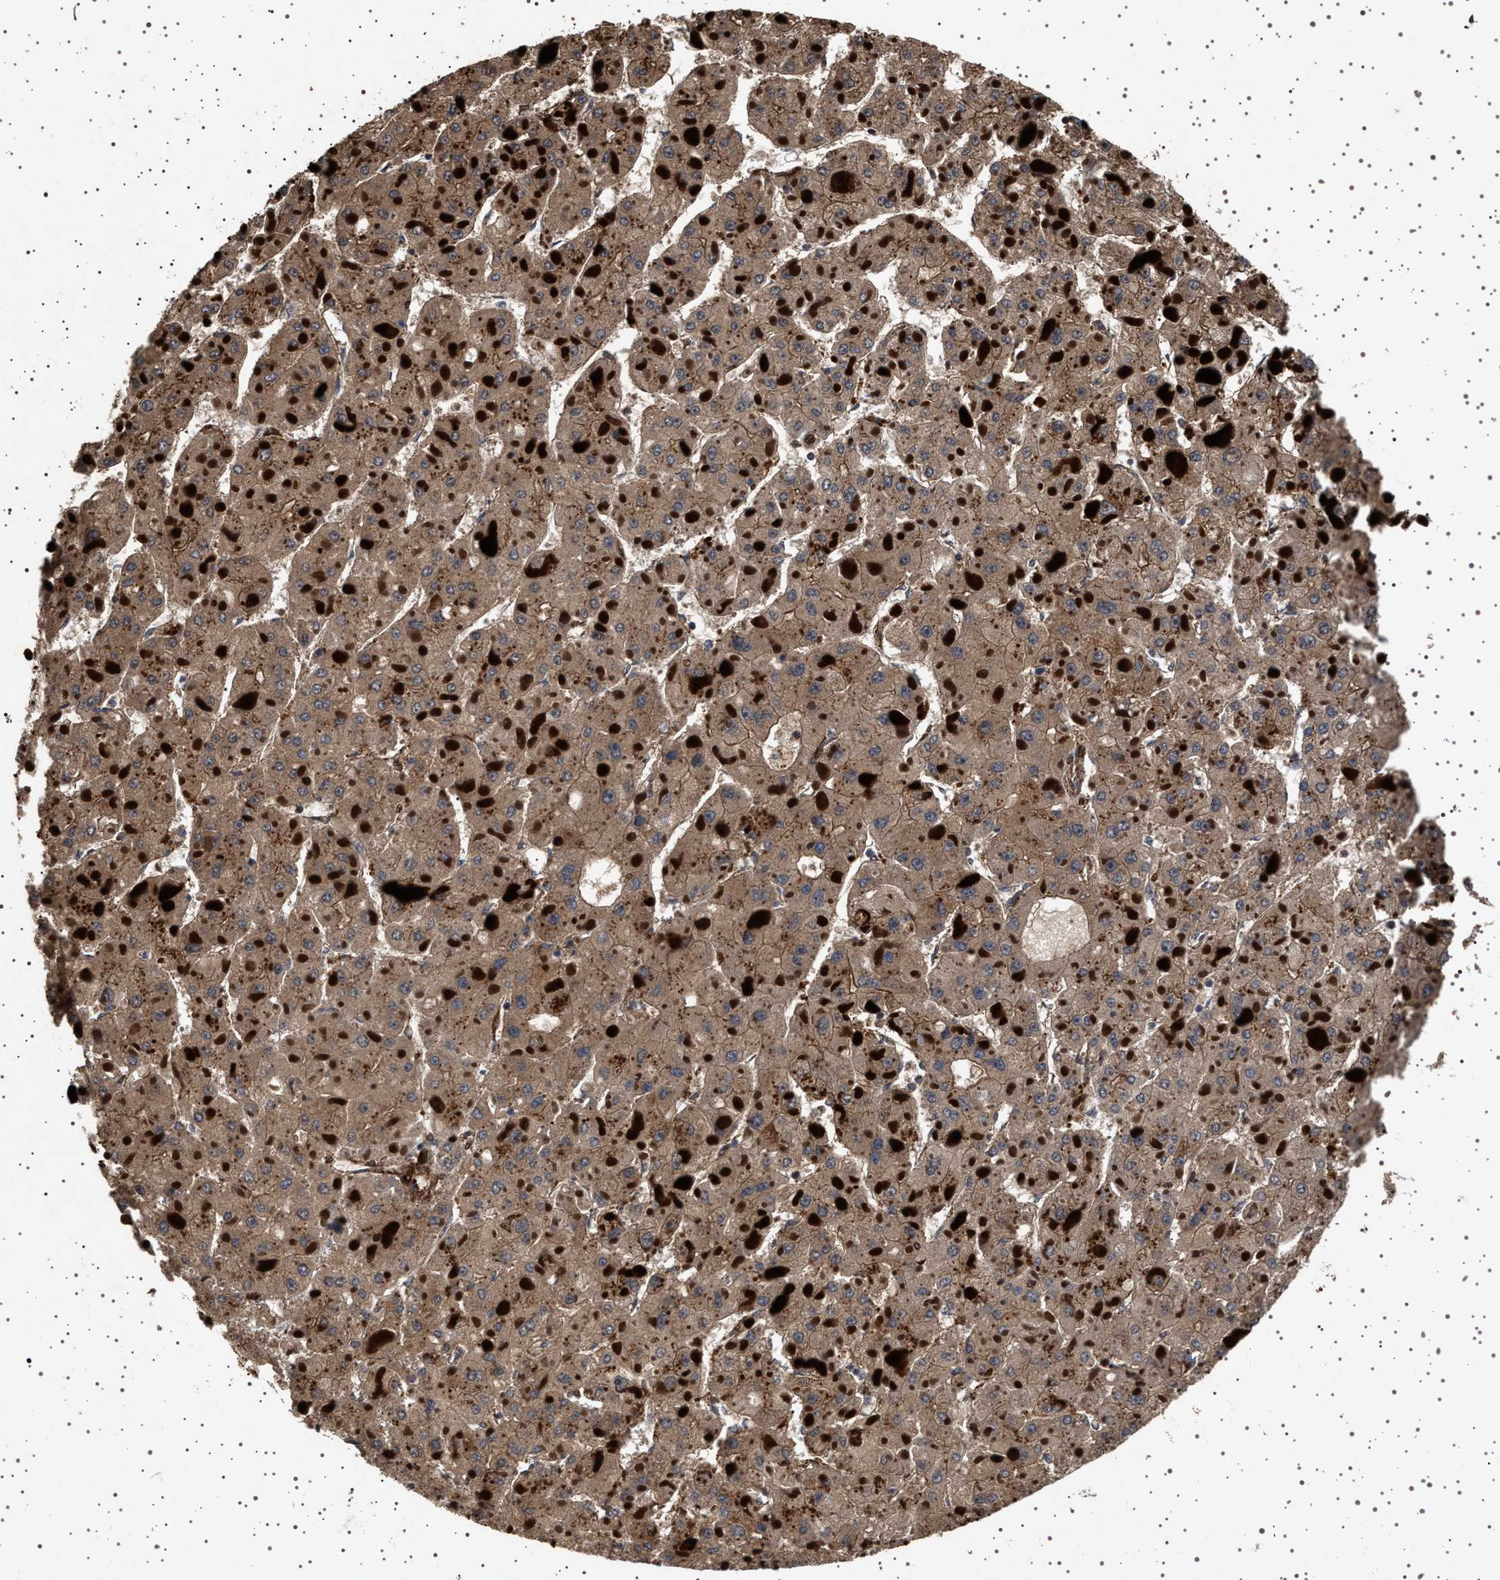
{"staining": {"intensity": "moderate", "quantity": ">75%", "location": "cytoplasmic/membranous"}, "tissue": "liver cancer", "cell_type": "Tumor cells", "image_type": "cancer", "snomed": [{"axis": "morphology", "description": "Carcinoma, Hepatocellular, NOS"}, {"axis": "topography", "description": "Liver"}], "caption": "This is an image of immunohistochemistry staining of liver hepatocellular carcinoma, which shows moderate expression in the cytoplasmic/membranous of tumor cells.", "gene": "GUCY1B1", "patient": {"sex": "female", "age": 73}}